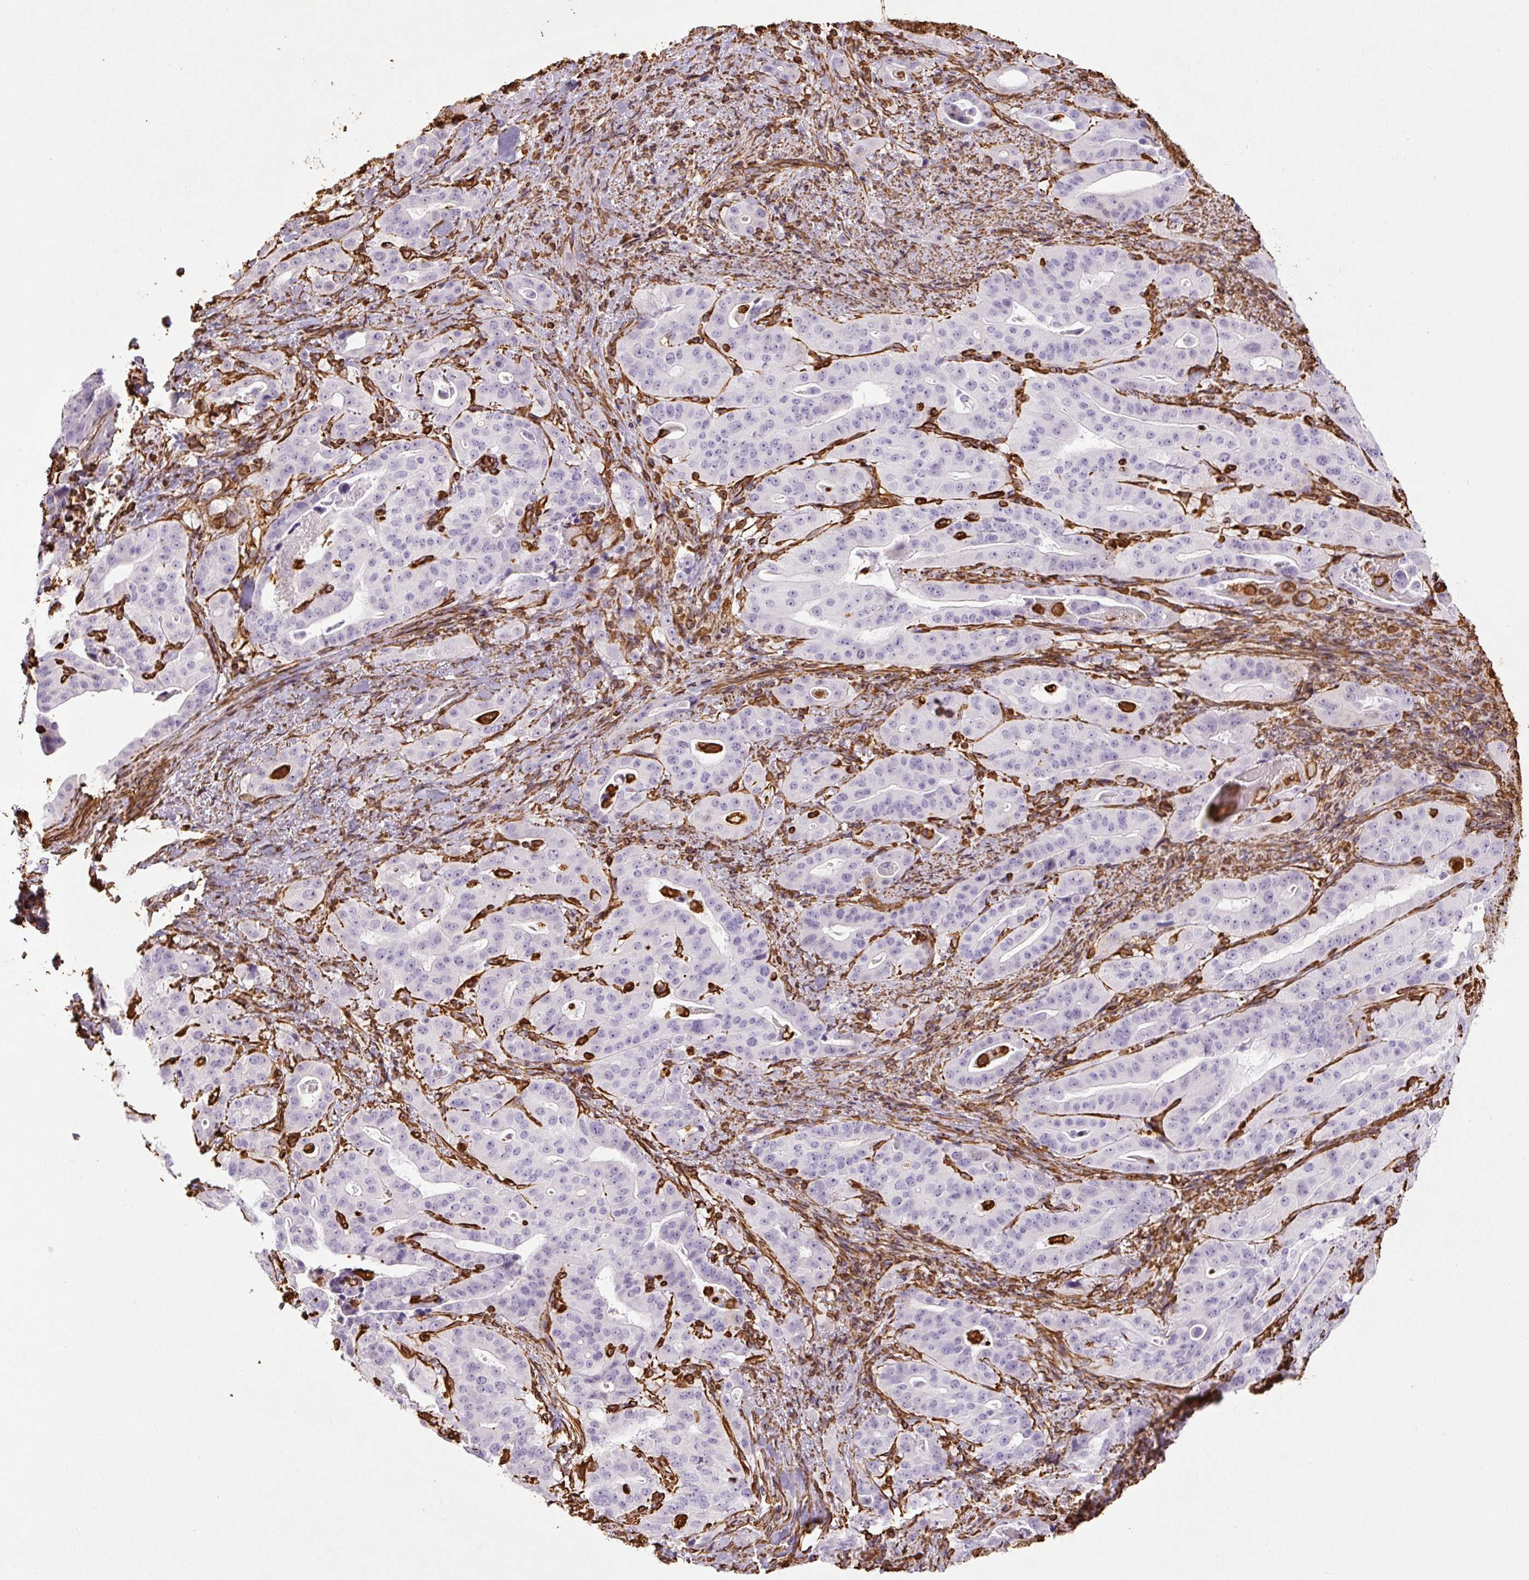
{"staining": {"intensity": "negative", "quantity": "none", "location": "none"}, "tissue": "stomach cancer", "cell_type": "Tumor cells", "image_type": "cancer", "snomed": [{"axis": "morphology", "description": "Adenocarcinoma, NOS"}, {"axis": "topography", "description": "Stomach"}], "caption": "Protein analysis of stomach cancer exhibits no significant expression in tumor cells.", "gene": "VIM", "patient": {"sex": "male", "age": 48}}